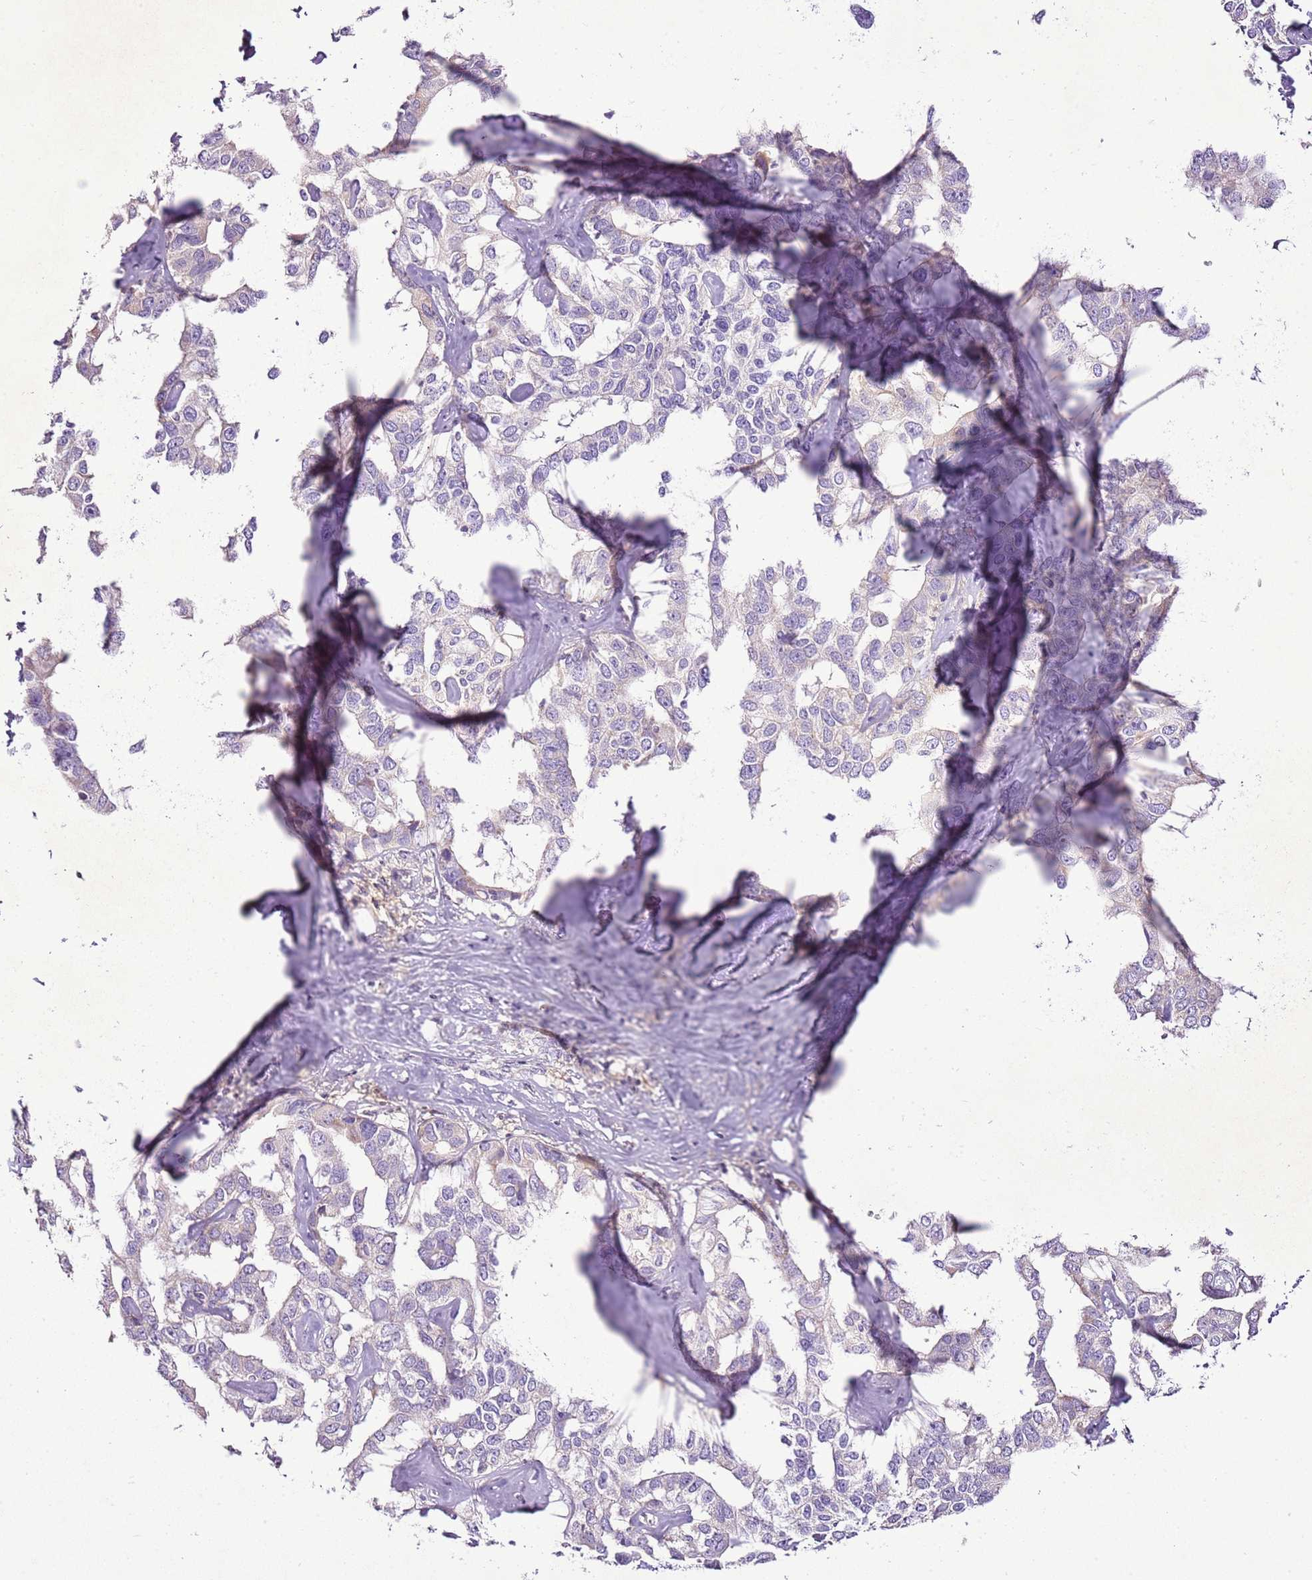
{"staining": {"intensity": "negative", "quantity": "none", "location": "none"}, "tissue": "liver cancer", "cell_type": "Tumor cells", "image_type": "cancer", "snomed": [{"axis": "morphology", "description": "Cholangiocarcinoma"}, {"axis": "topography", "description": "Liver"}], "caption": "Photomicrograph shows no protein expression in tumor cells of cholangiocarcinoma (liver) tissue.", "gene": "CMKLR1", "patient": {"sex": "male", "age": 59}}